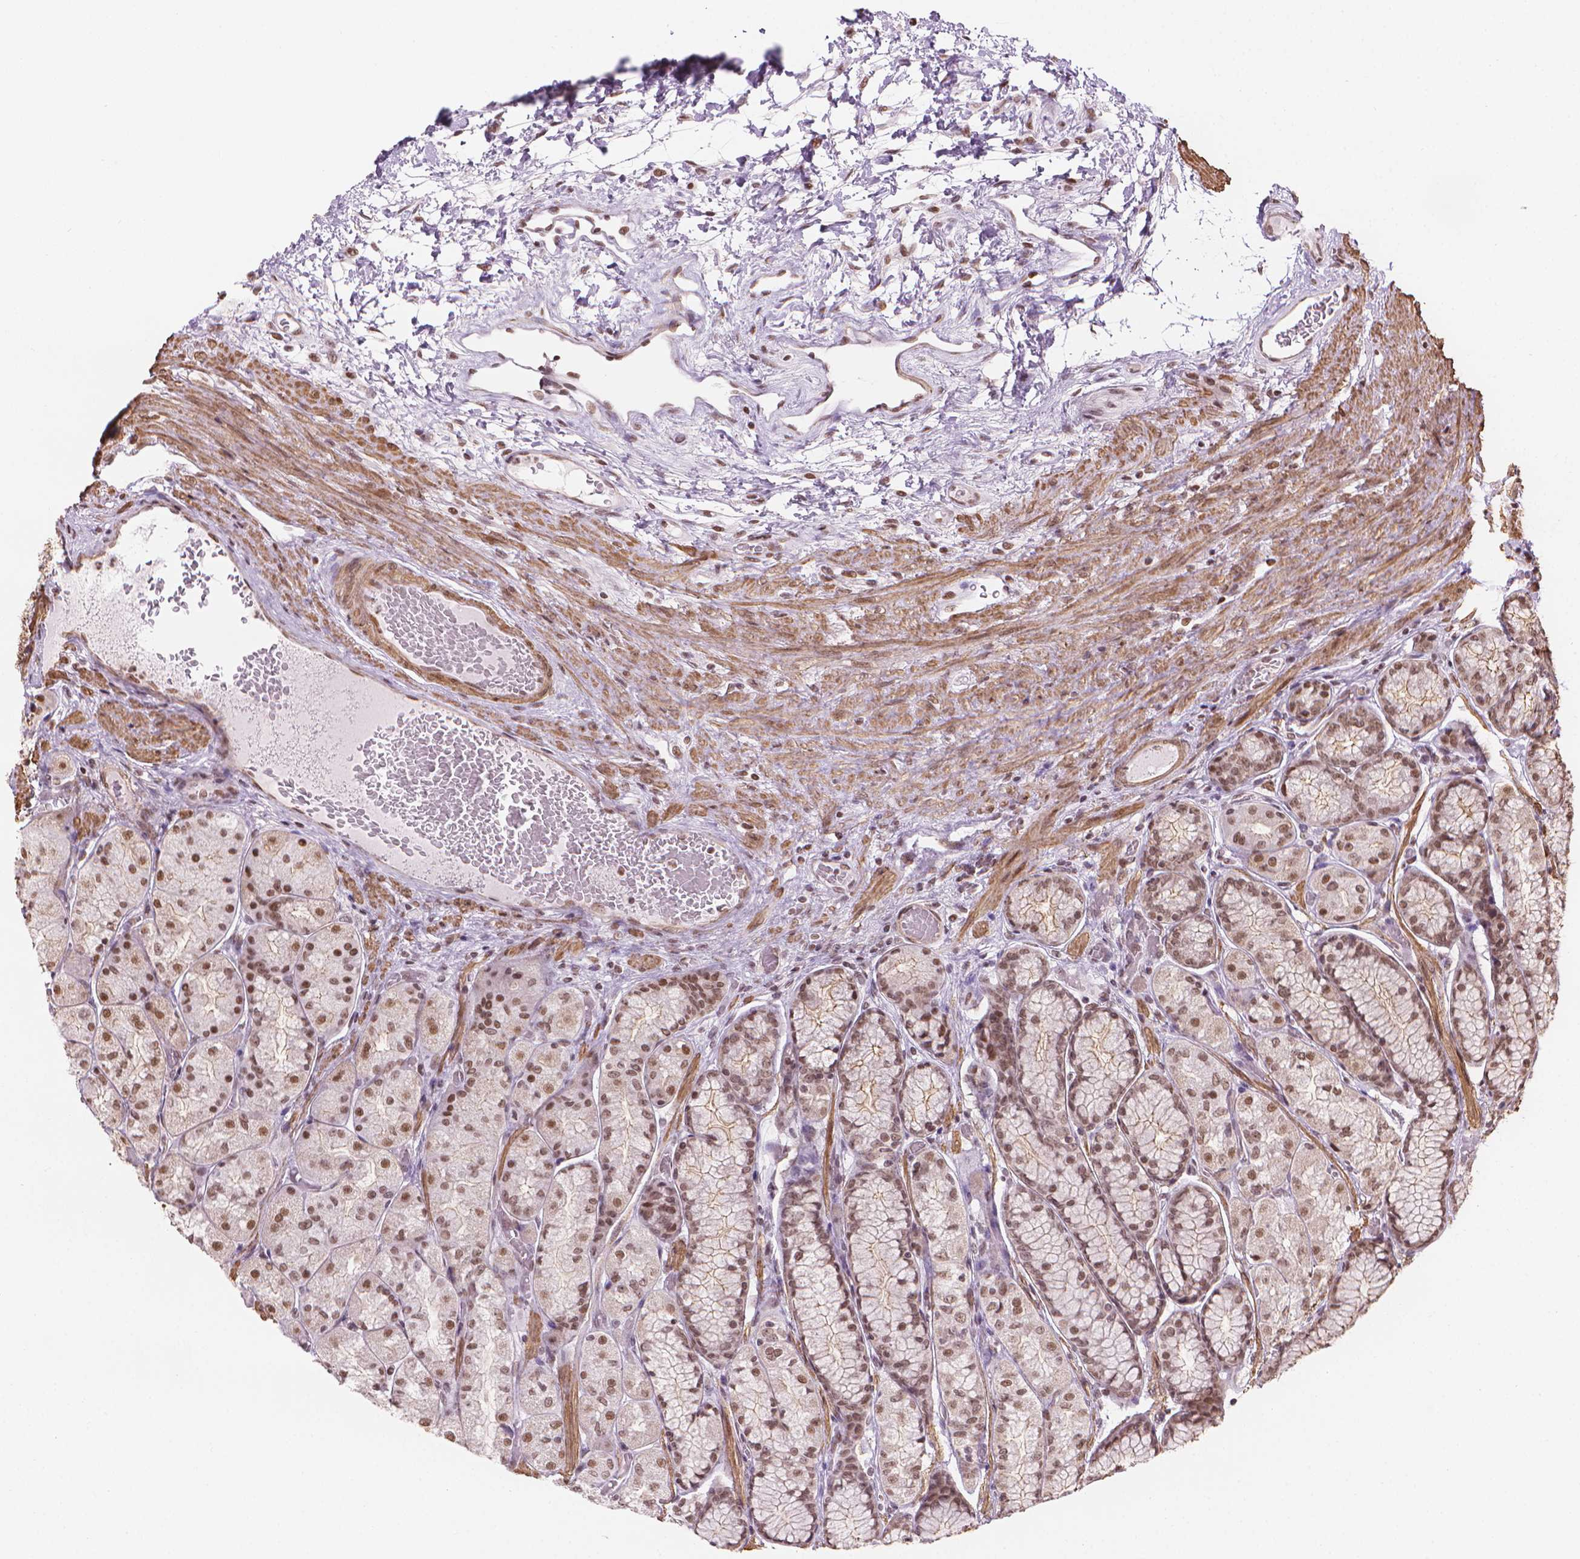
{"staining": {"intensity": "moderate", "quantity": "25%-75%", "location": "nuclear"}, "tissue": "stomach", "cell_type": "Glandular cells", "image_type": "normal", "snomed": [{"axis": "morphology", "description": "Normal tissue, NOS"}, {"axis": "morphology", "description": "Adenocarcinoma, NOS"}, {"axis": "morphology", "description": "Adenocarcinoma, High grade"}, {"axis": "topography", "description": "Stomach, upper"}, {"axis": "topography", "description": "Stomach"}], "caption": "Immunohistochemistry of benign human stomach shows medium levels of moderate nuclear expression in about 25%-75% of glandular cells.", "gene": "HOXD4", "patient": {"sex": "female", "age": 65}}